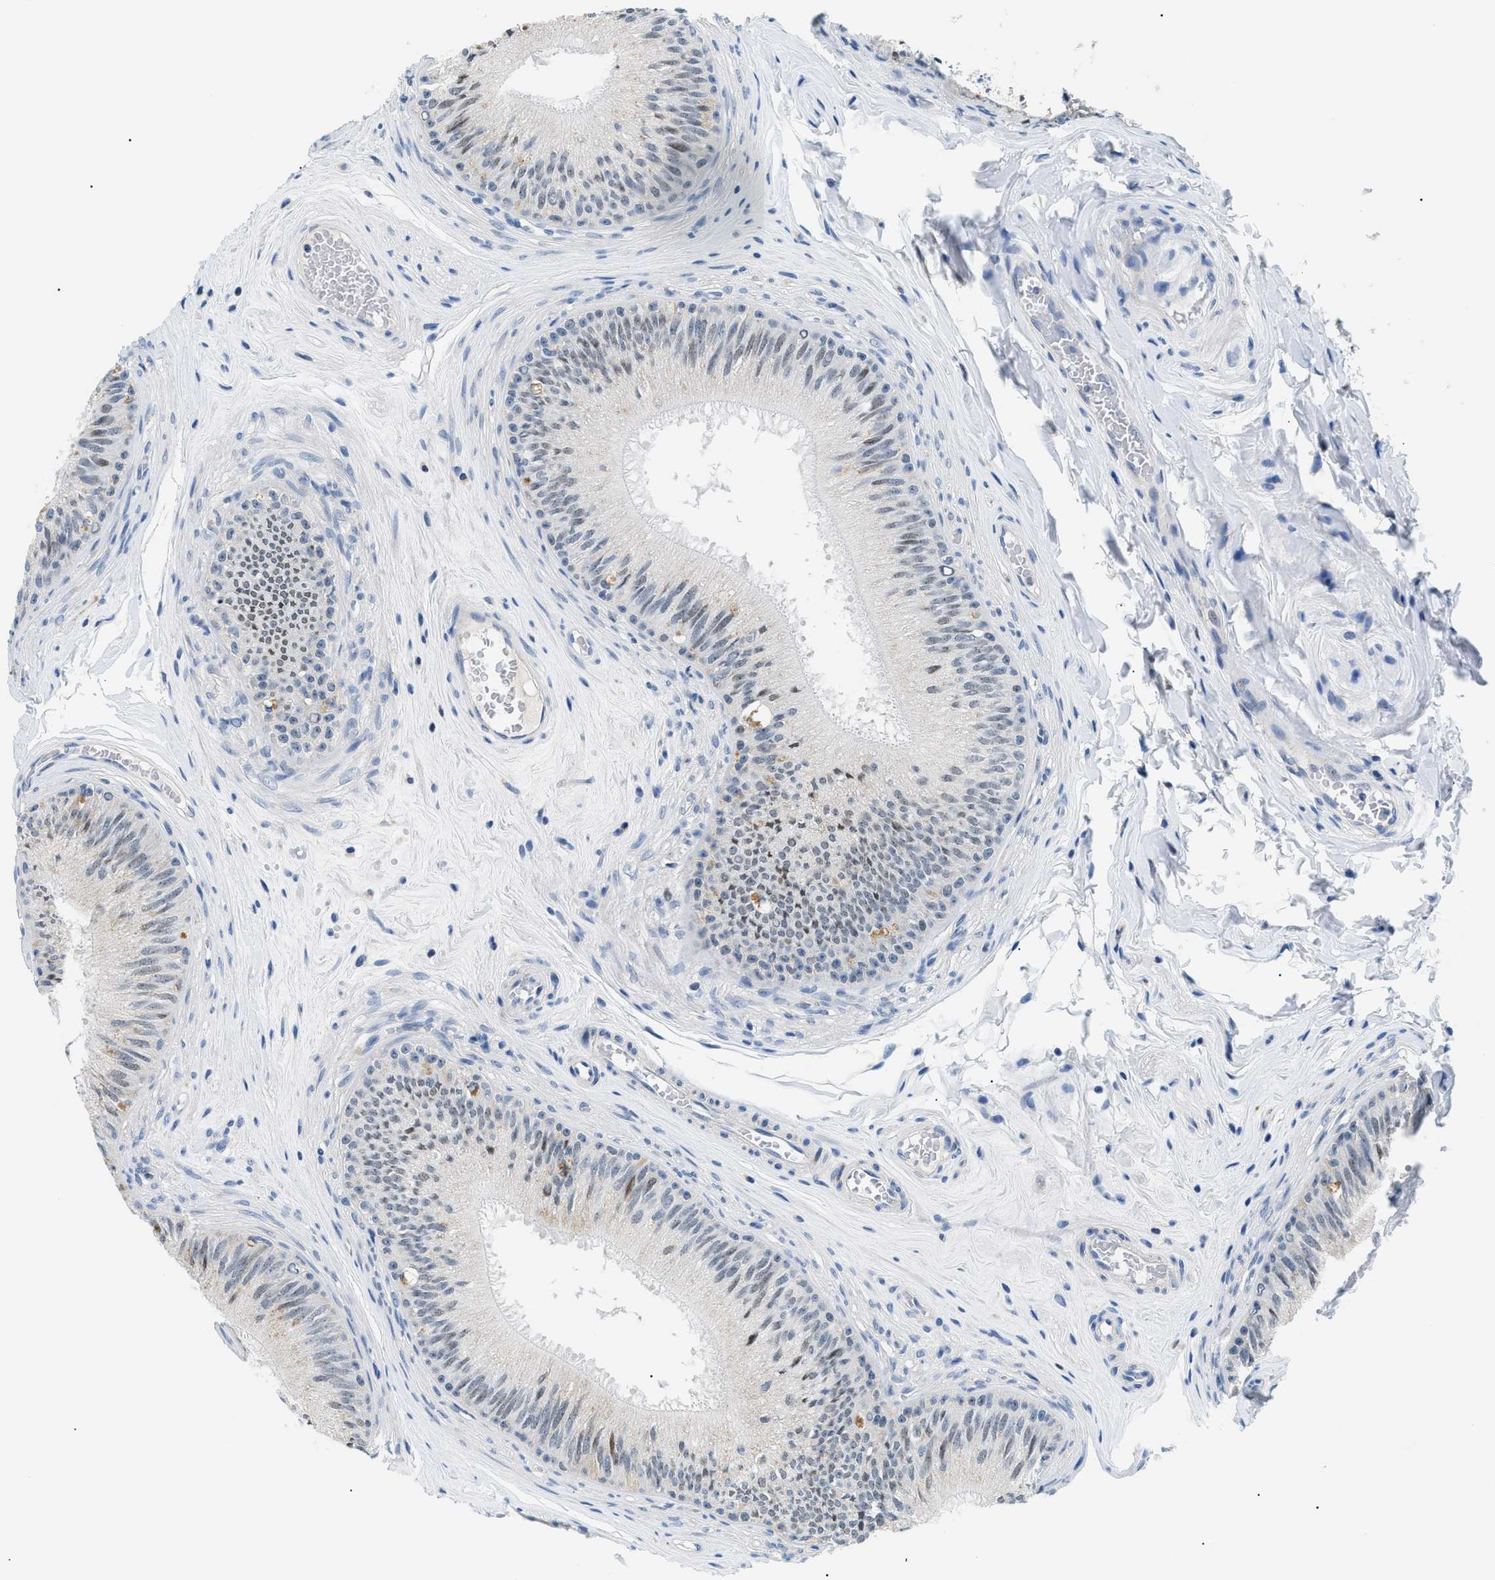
{"staining": {"intensity": "moderate", "quantity": "25%-75%", "location": "nuclear"}, "tissue": "epididymis", "cell_type": "Glandular cells", "image_type": "normal", "snomed": [{"axis": "morphology", "description": "Normal tissue, NOS"}, {"axis": "topography", "description": "Testis"}, {"axis": "topography", "description": "Epididymis"}], "caption": "Glandular cells display medium levels of moderate nuclear expression in about 25%-75% of cells in unremarkable epididymis.", "gene": "SMARCC1", "patient": {"sex": "male", "age": 36}}